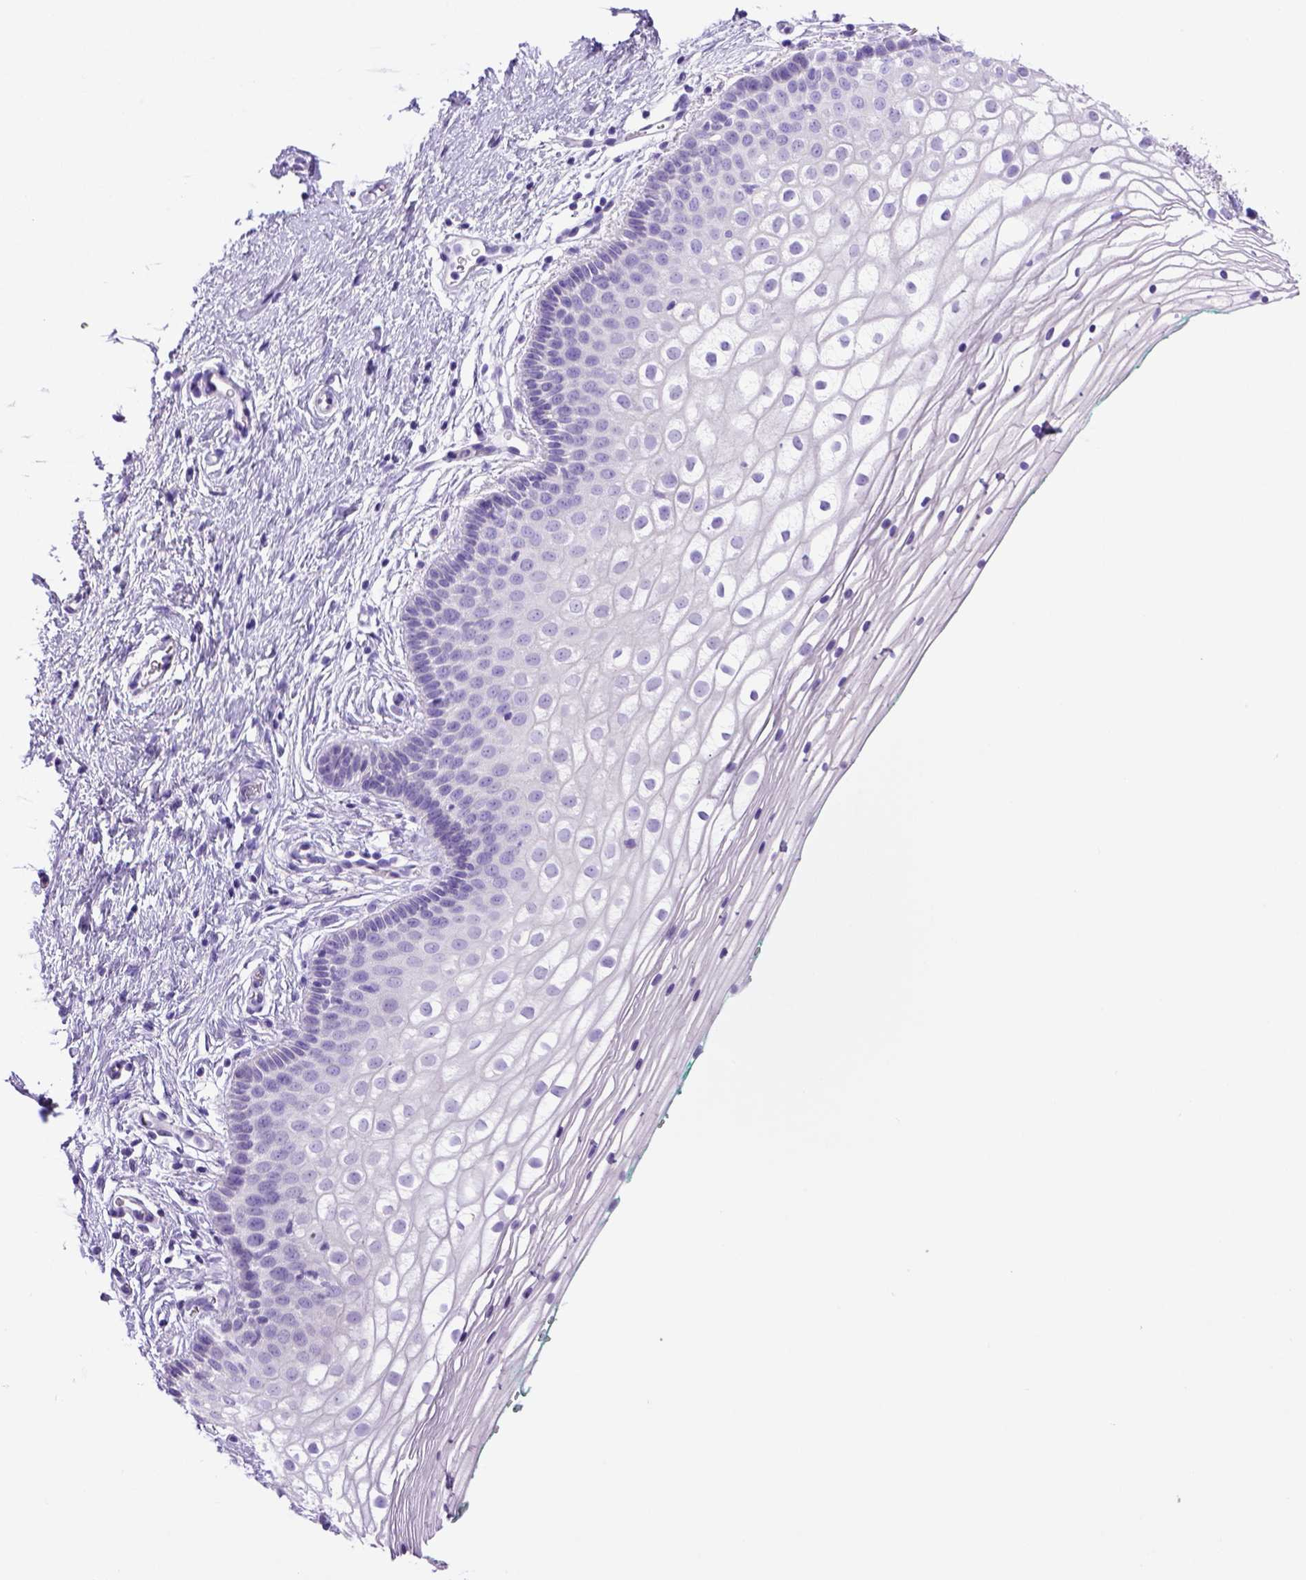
{"staining": {"intensity": "negative", "quantity": "none", "location": "none"}, "tissue": "vagina", "cell_type": "Squamous epithelial cells", "image_type": "normal", "snomed": [{"axis": "morphology", "description": "Normal tissue, NOS"}, {"axis": "topography", "description": "Vagina"}], "caption": "This is a photomicrograph of IHC staining of benign vagina, which shows no expression in squamous epithelial cells.", "gene": "BAAT", "patient": {"sex": "female", "age": 36}}